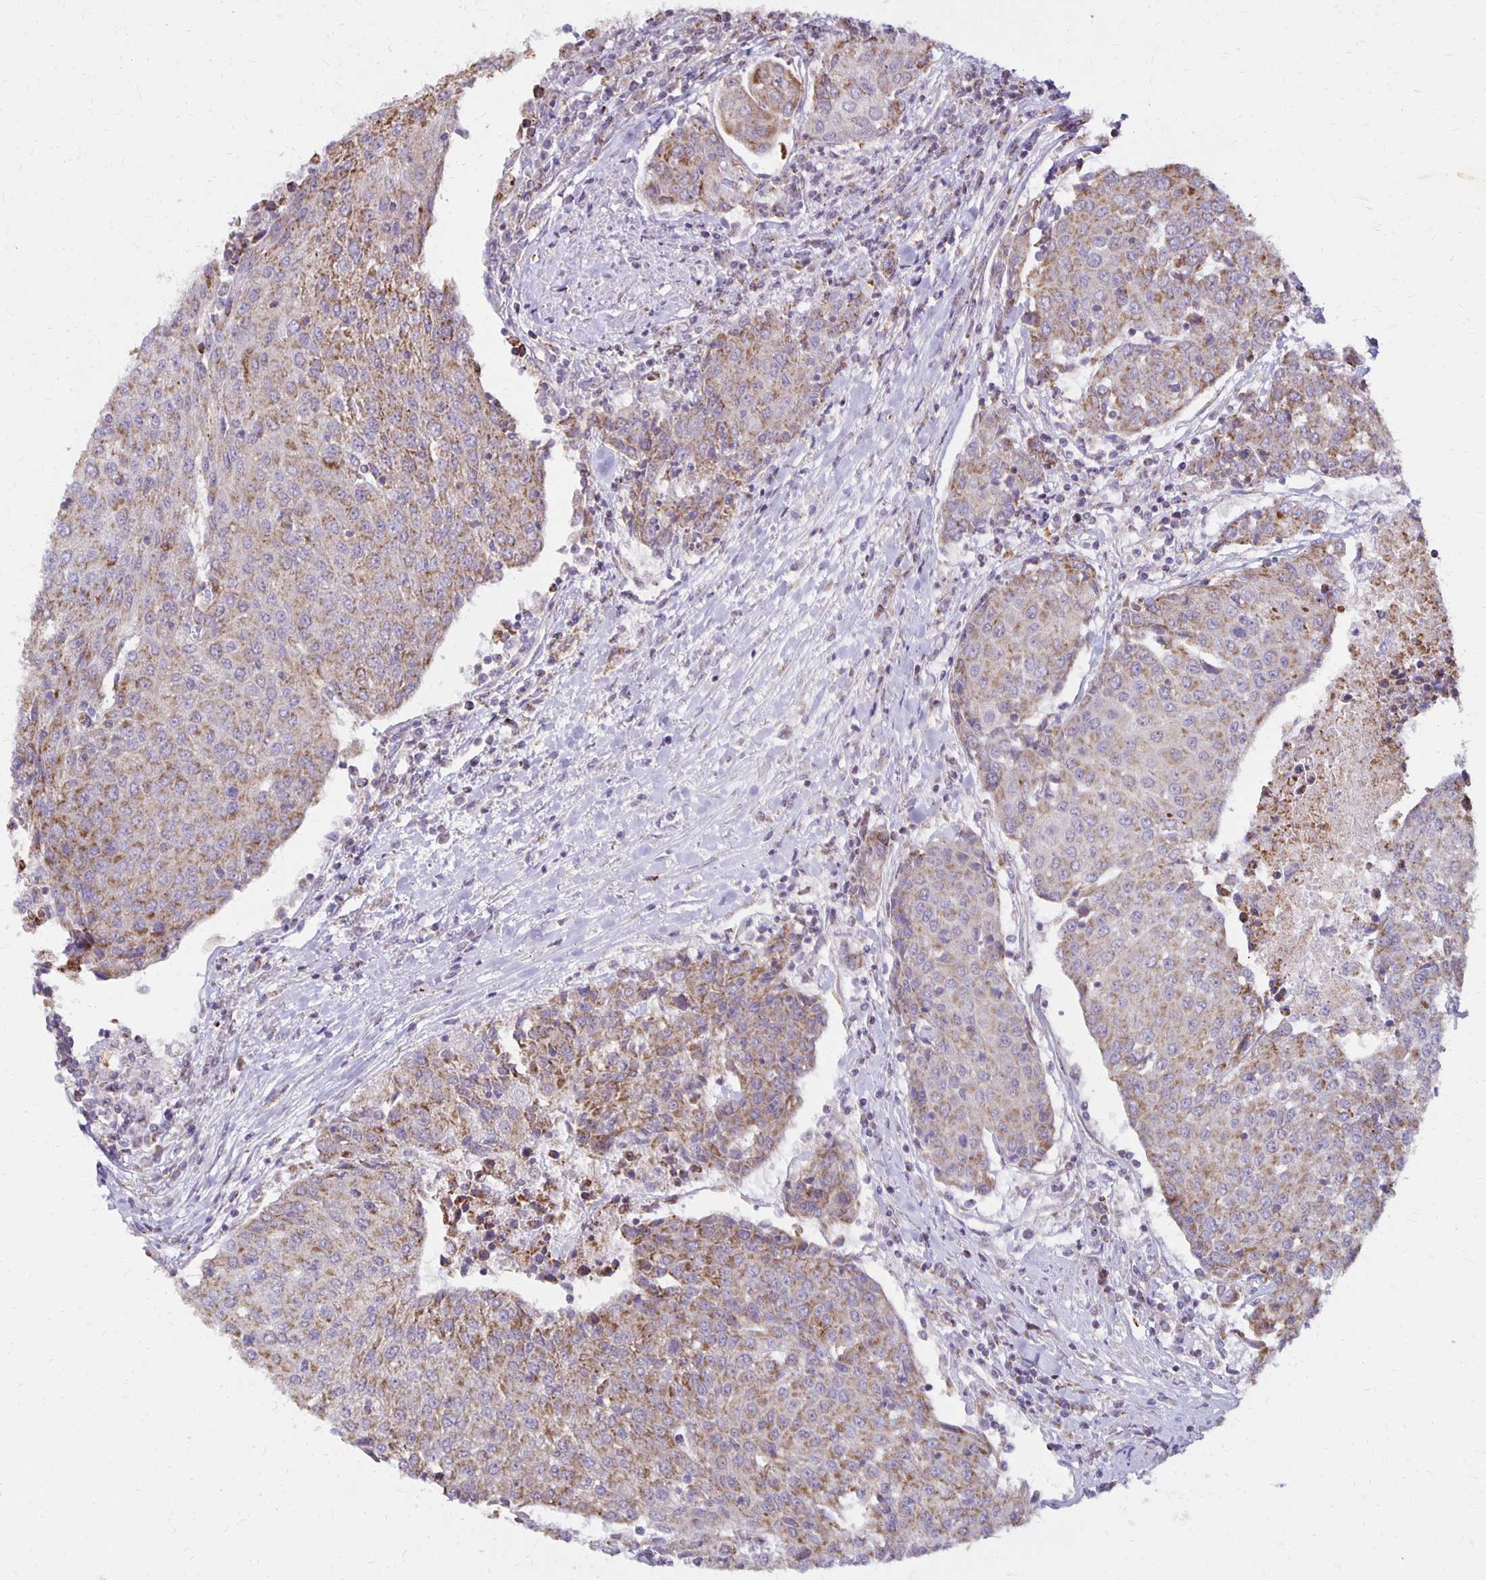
{"staining": {"intensity": "weak", "quantity": "25%-75%", "location": "cytoplasmic/membranous"}, "tissue": "urothelial cancer", "cell_type": "Tumor cells", "image_type": "cancer", "snomed": [{"axis": "morphology", "description": "Urothelial carcinoma, High grade"}, {"axis": "topography", "description": "Urinary bladder"}], "caption": "Brown immunohistochemical staining in urothelial carcinoma (high-grade) shows weak cytoplasmic/membranous expression in about 25%-75% of tumor cells. (Brightfield microscopy of DAB IHC at high magnification).", "gene": "IER3", "patient": {"sex": "female", "age": 85}}